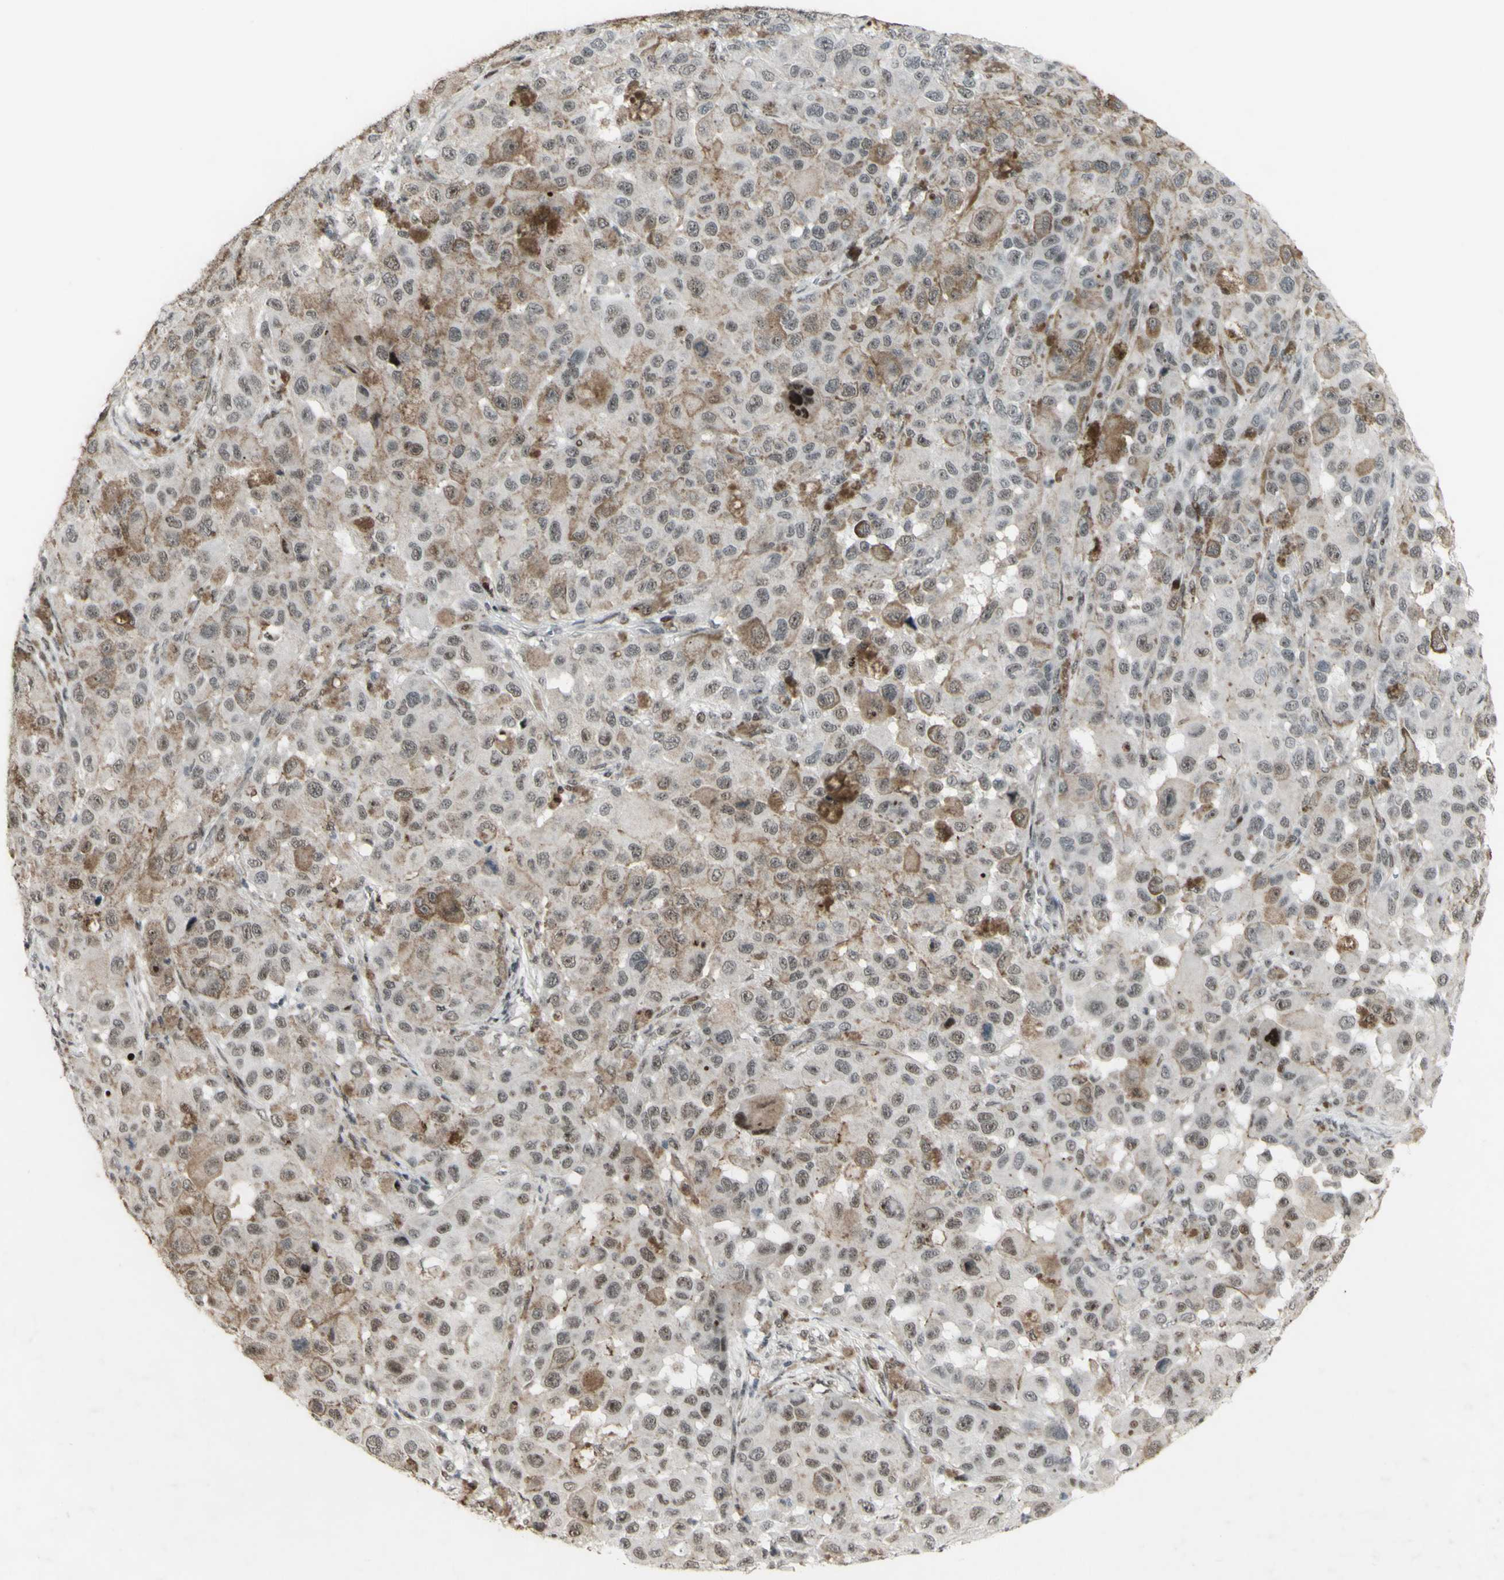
{"staining": {"intensity": "weak", "quantity": "25%-75%", "location": "cytoplasmic/membranous"}, "tissue": "melanoma", "cell_type": "Tumor cells", "image_type": "cancer", "snomed": [{"axis": "morphology", "description": "Malignant melanoma, NOS"}, {"axis": "topography", "description": "Skin"}], "caption": "Human melanoma stained with a brown dye demonstrates weak cytoplasmic/membranous positive expression in approximately 25%-75% of tumor cells.", "gene": "SUPT6H", "patient": {"sex": "male", "age": 96}}